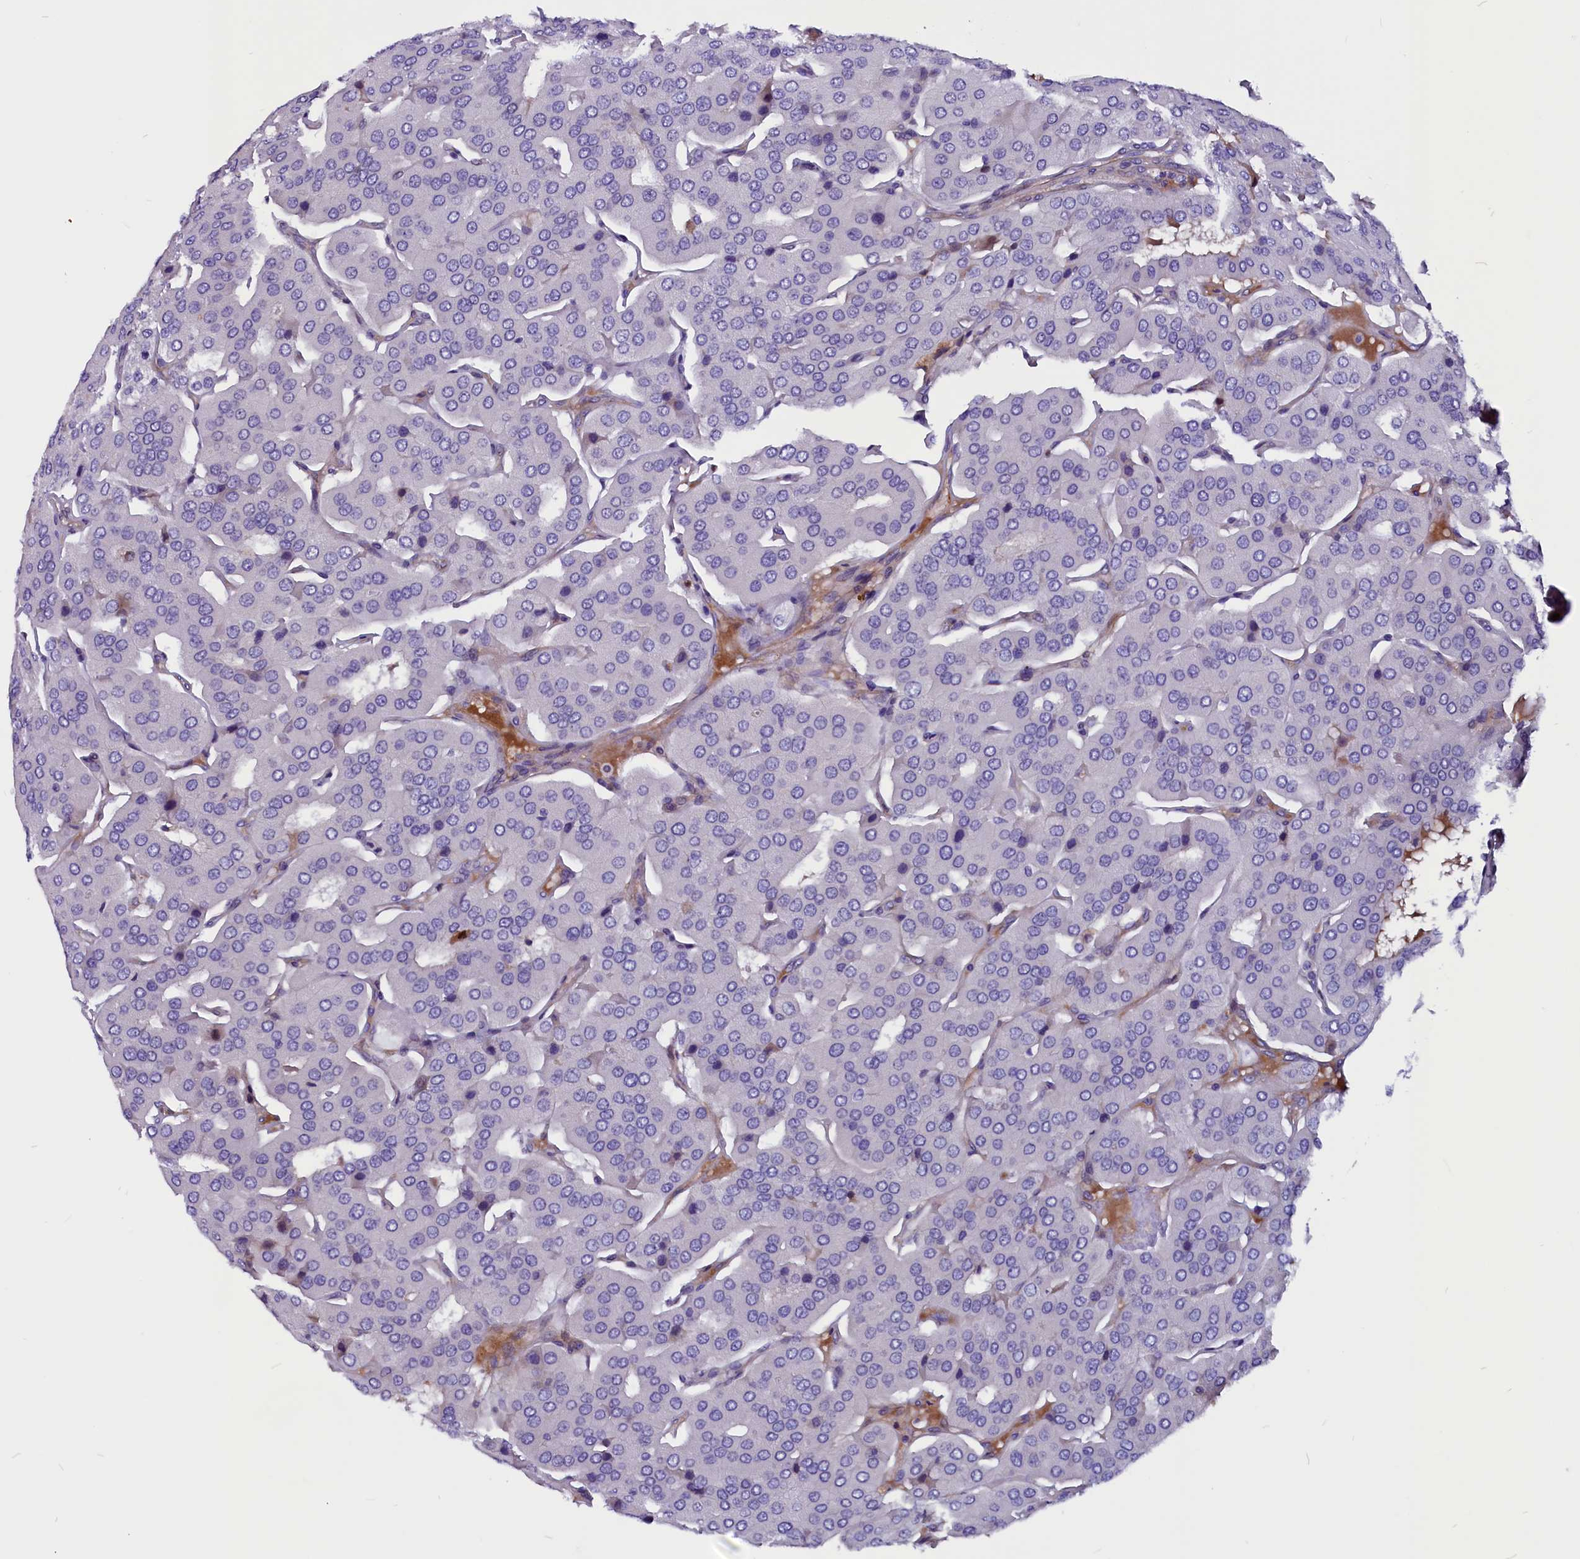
{"staining": {"intensity": "negative", "quantity": "none", "location": "none"}, "tissue": "parathyroid gland", "cell_type": "Glandular cells", "image_type": "normal", "snomed": [{"axis": "morphology", "description": "Normal tissue, NOS"}, {"axis": "morphology", "description": "Adenoma, NOS"}, {"axis": "topography", "description": "Parathyroid gland"}], "caption": "IHC of benign parathyroid gland shows no positivity in glandular cells. (DAB IHC visualized using brightfield microscopy, high magnification).", "gene": "ZNF749", "patient": {"sex": "female", "age": 86}}